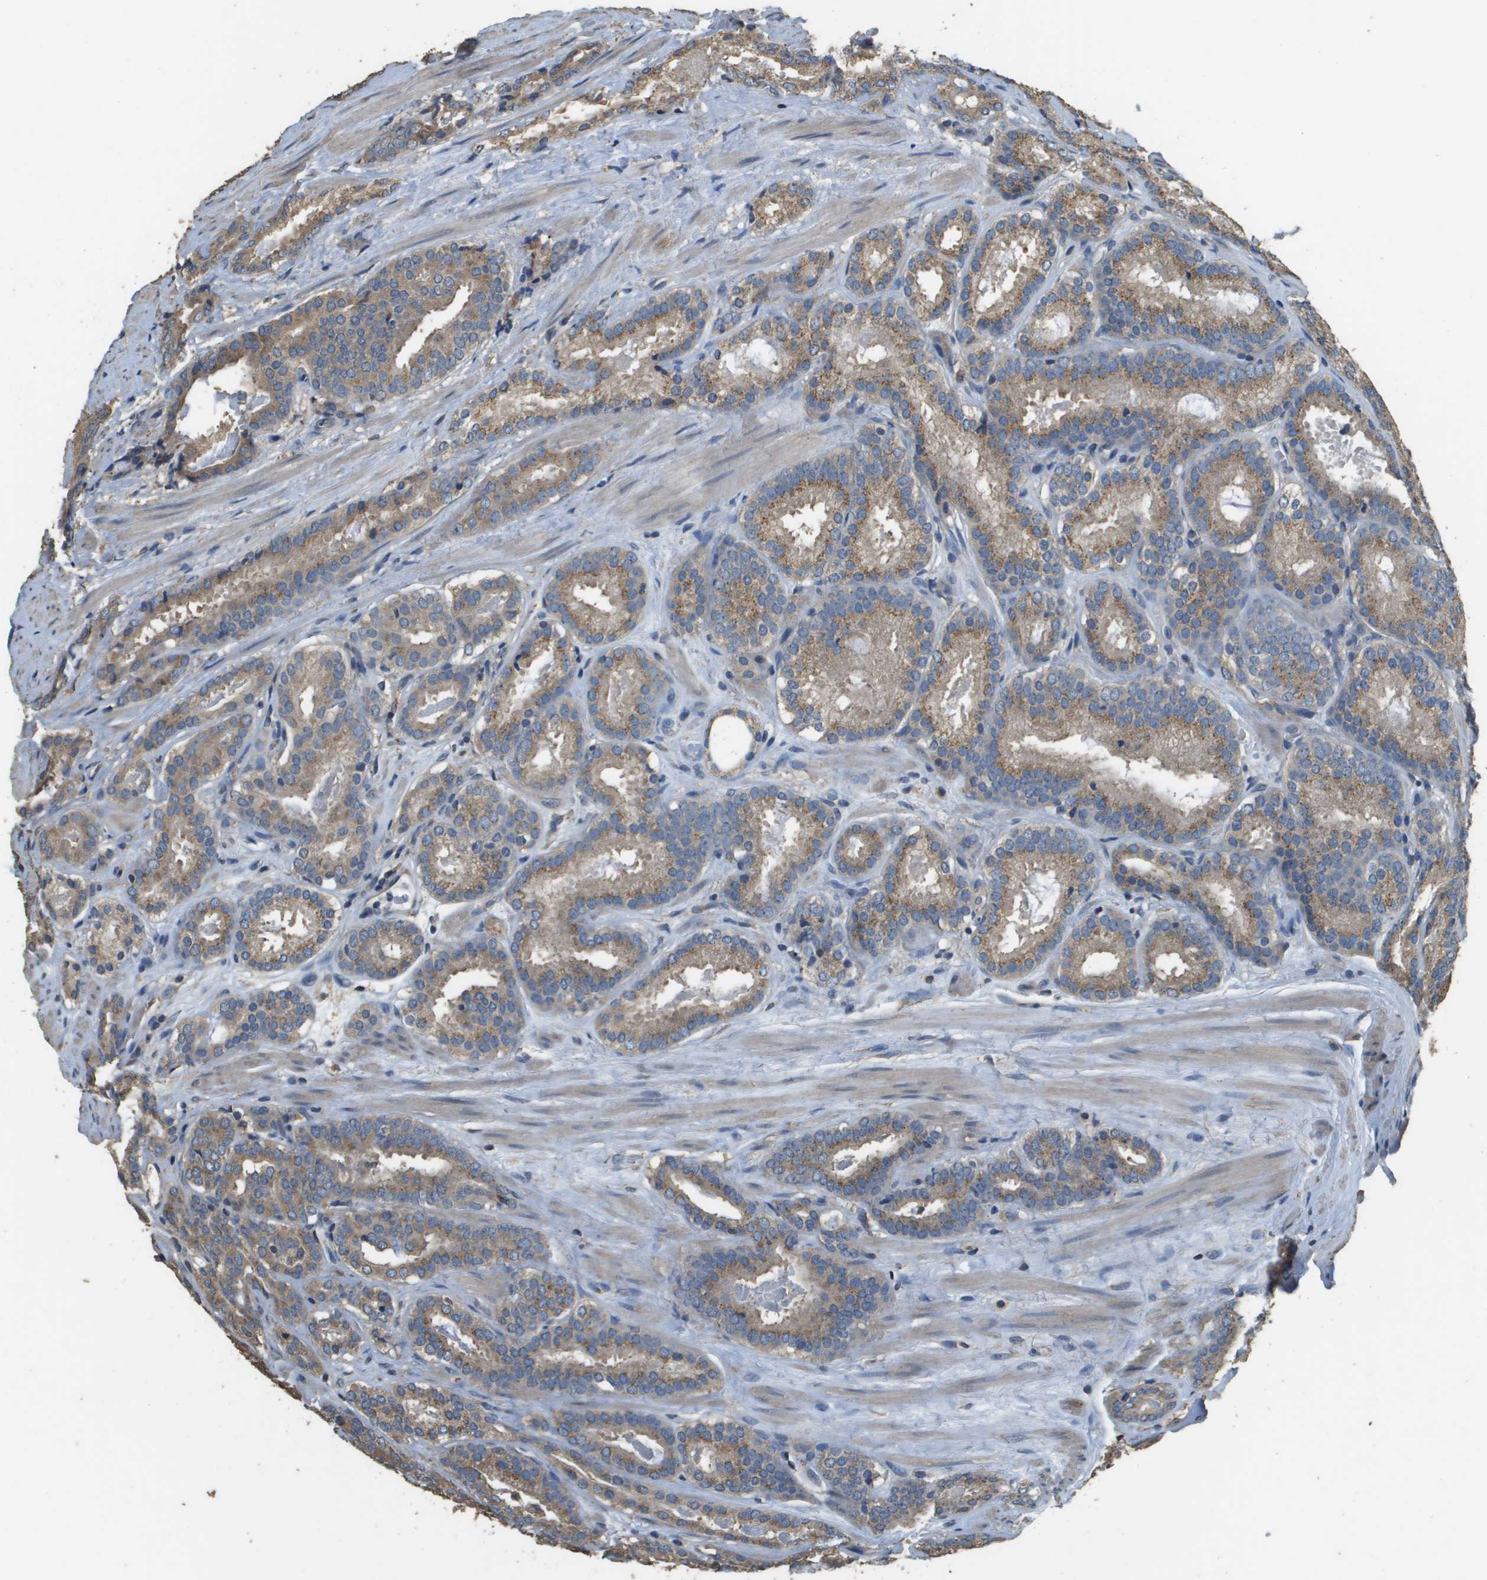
{"staining": {"intensity": "weak", "quantity": ">75%", "location": "cytoplasmic/membranous"}, "tissue": "prostate cancer", "cell_type": "Tumor cells", "image_type": "cancer", "snomed": [{"axis": "morphology", "description": "Adenocarcinoma, Low grade"}, {"axis": "topography", "description": "Prostate"}], "caption": "Tumor cells reveal low levels of weak cytoplasmic/membranous positivity in approximately >75% of cells in prostate cancer (low-grade adenocarcinoma). The staining was performed using DAB (3,3'-diaminobenzidine), with brown indicating positive protein expression. Nuclei are stained blue with hematoxylin.", "gene": "RAB6B", "patient": {"sex": "male", "age": 69}}